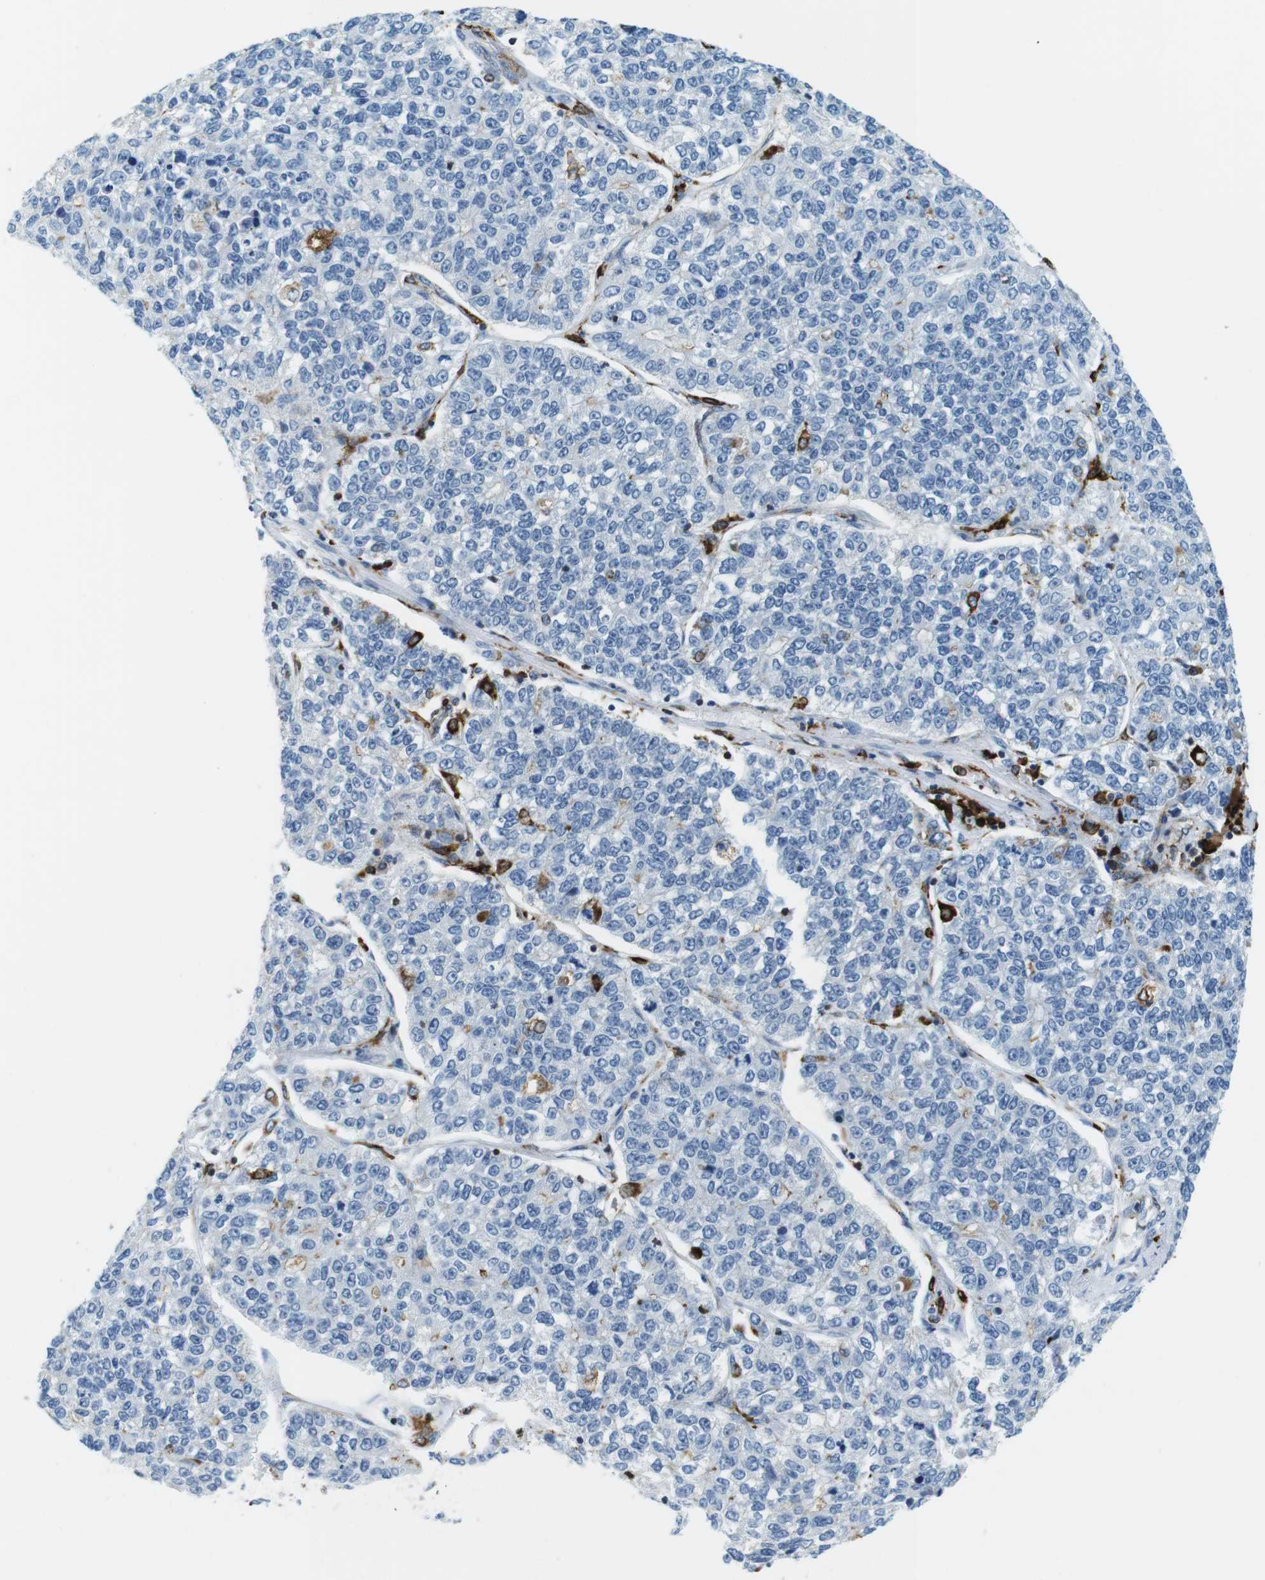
{"staining": {"intensity": "negative", "quantity": "none", "location": "none"}, "tissue": "lung cancer", "cell_type": "Tumor cells", "image_type": "cancer", "snomed": [{"axis": "morphology", "description": "Adenocarcinoma, NOS"}, {"axis": "topography", "description": "Lung"}], "caption": "Tumor cells are negative for brown protein staining in lung cancer (adenocarcinoma).", "gene": "CIITA", "patient": {"sex": "male", "age": 49}}